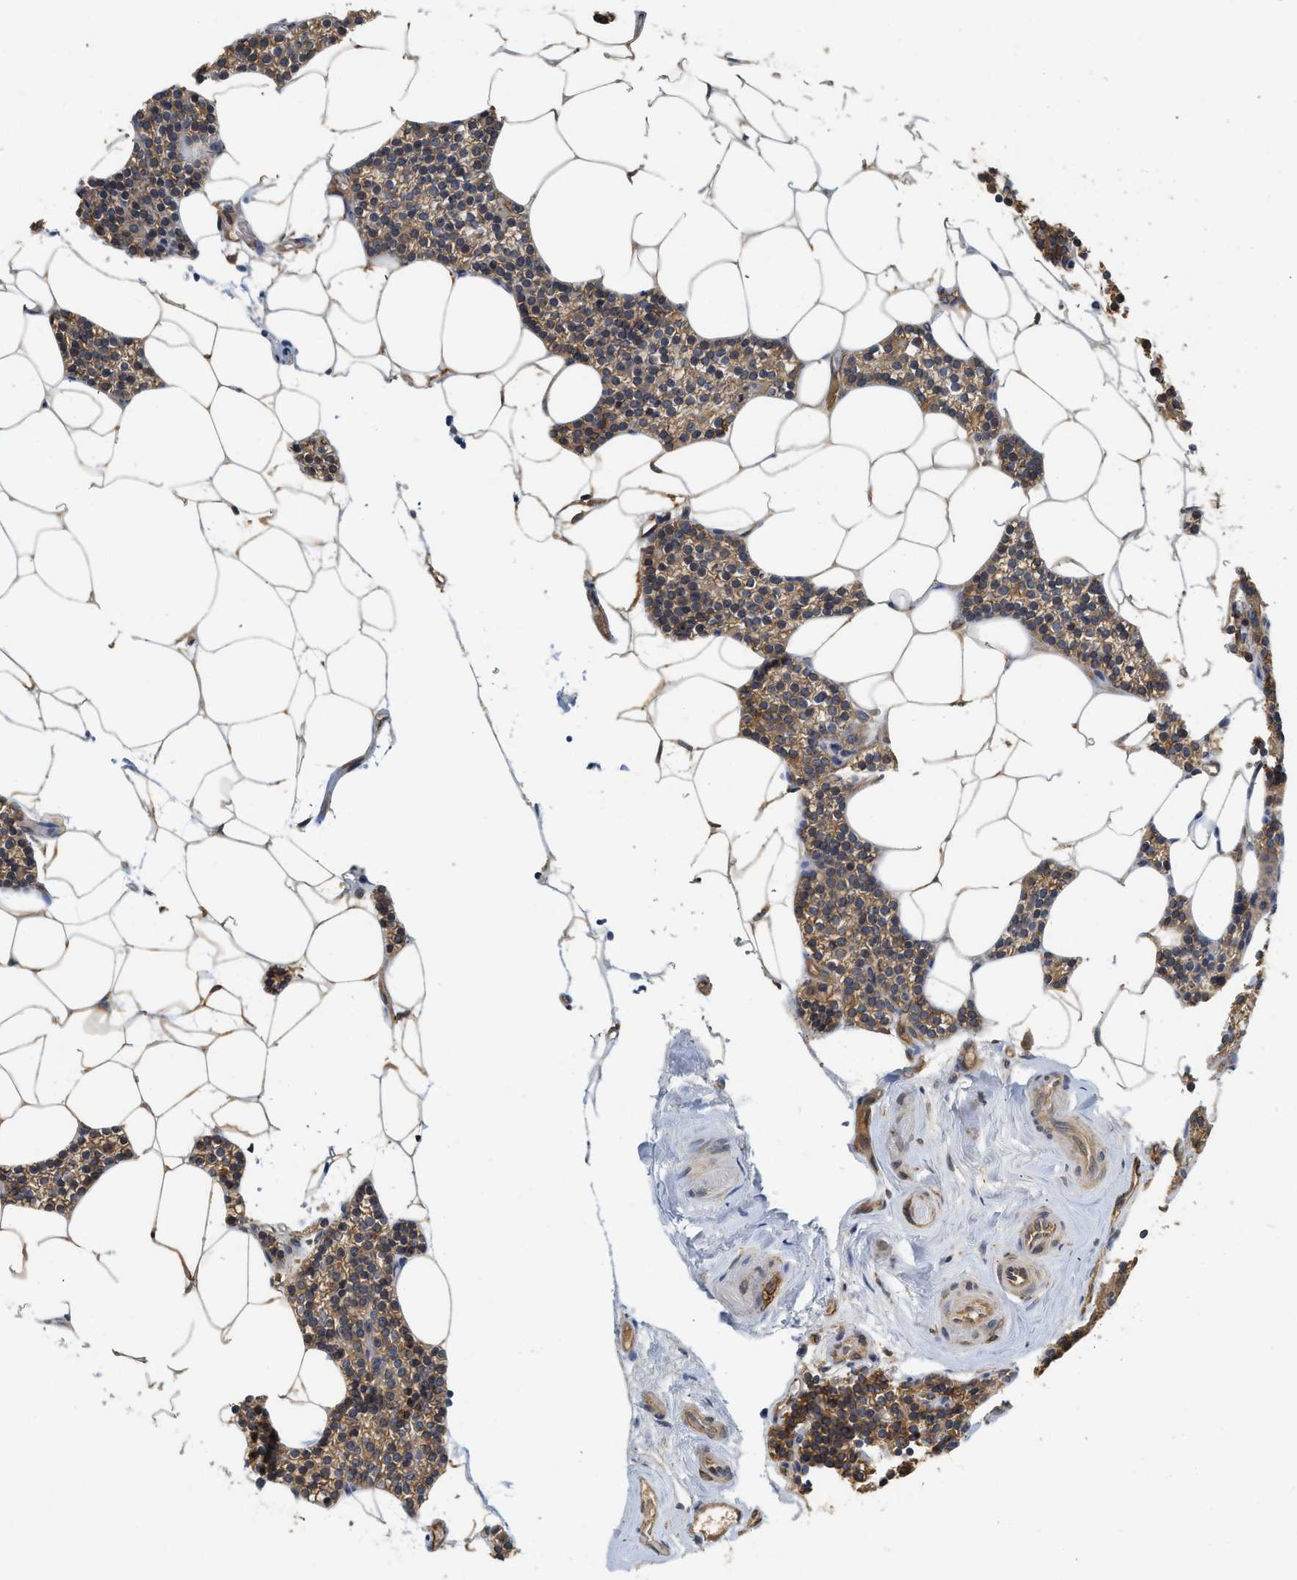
{"staining": {"intensity": "moderate", "quantity": ">75%", "location": "cytoplasmic/membranous"}, "tissue": "parathyroid gland", "cell_type": "Glandular cells", "image_type": "normal", "snomed": [{"axis": "morphology", "description": "Normal tissue, NOS"}, {"axis": "morphology", "description": "Adenoma, NOS"}, {"axis": "topography", "description": "Parathyroid gland"}], "caption": "This photomicrograph displays IHC staining of unremarkable human parathyroid gland, with medium moderate cytoplasmic/membranous expression in approximately >75% of glandular cells.", "gene": "BCAP31", "patient": {"sex": "female", "age": 70}}